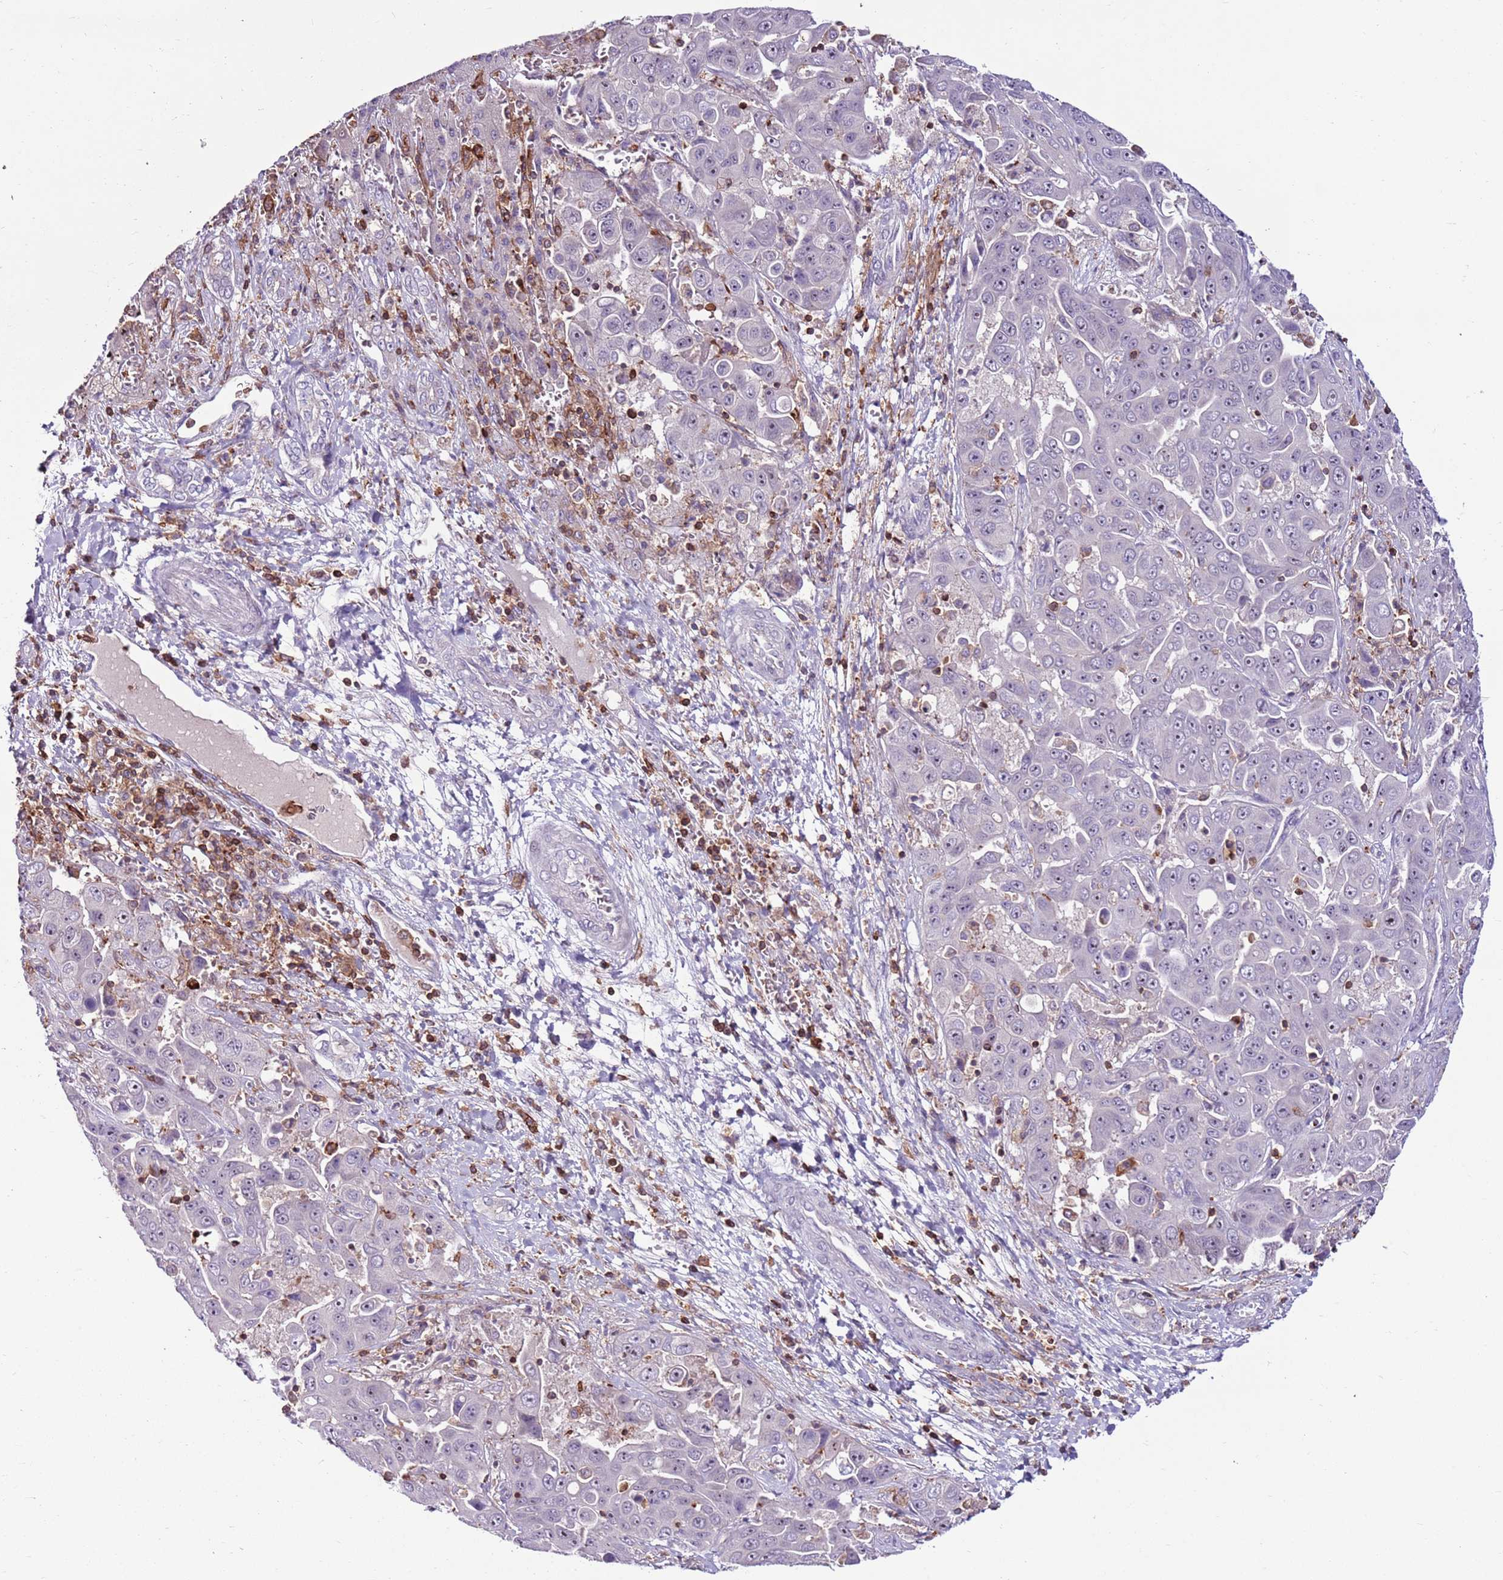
{"staining": {"intensity": "negative", "quantity": "none", "location": "none"}, "tissue": "liver cancer", "cell_type": "Tumor cells", "image_type": "cancer", "snomed": [{"axis": "morphology", "description": "Cholangiocarcinoma"}, {"axis": "topography", "description": "Liver"}], "caption": "An immunohistochemistry micrograph of cholangiocarcinoma (liver) is shown. There is no staining in tumor cells of cholangiocarcinoma (liver). (DAB (3,3'-diaminobenzidine) IHC, high magnification).", "gene": "ZSWIM1", "patient": {"sex": "female", "age": 52}}